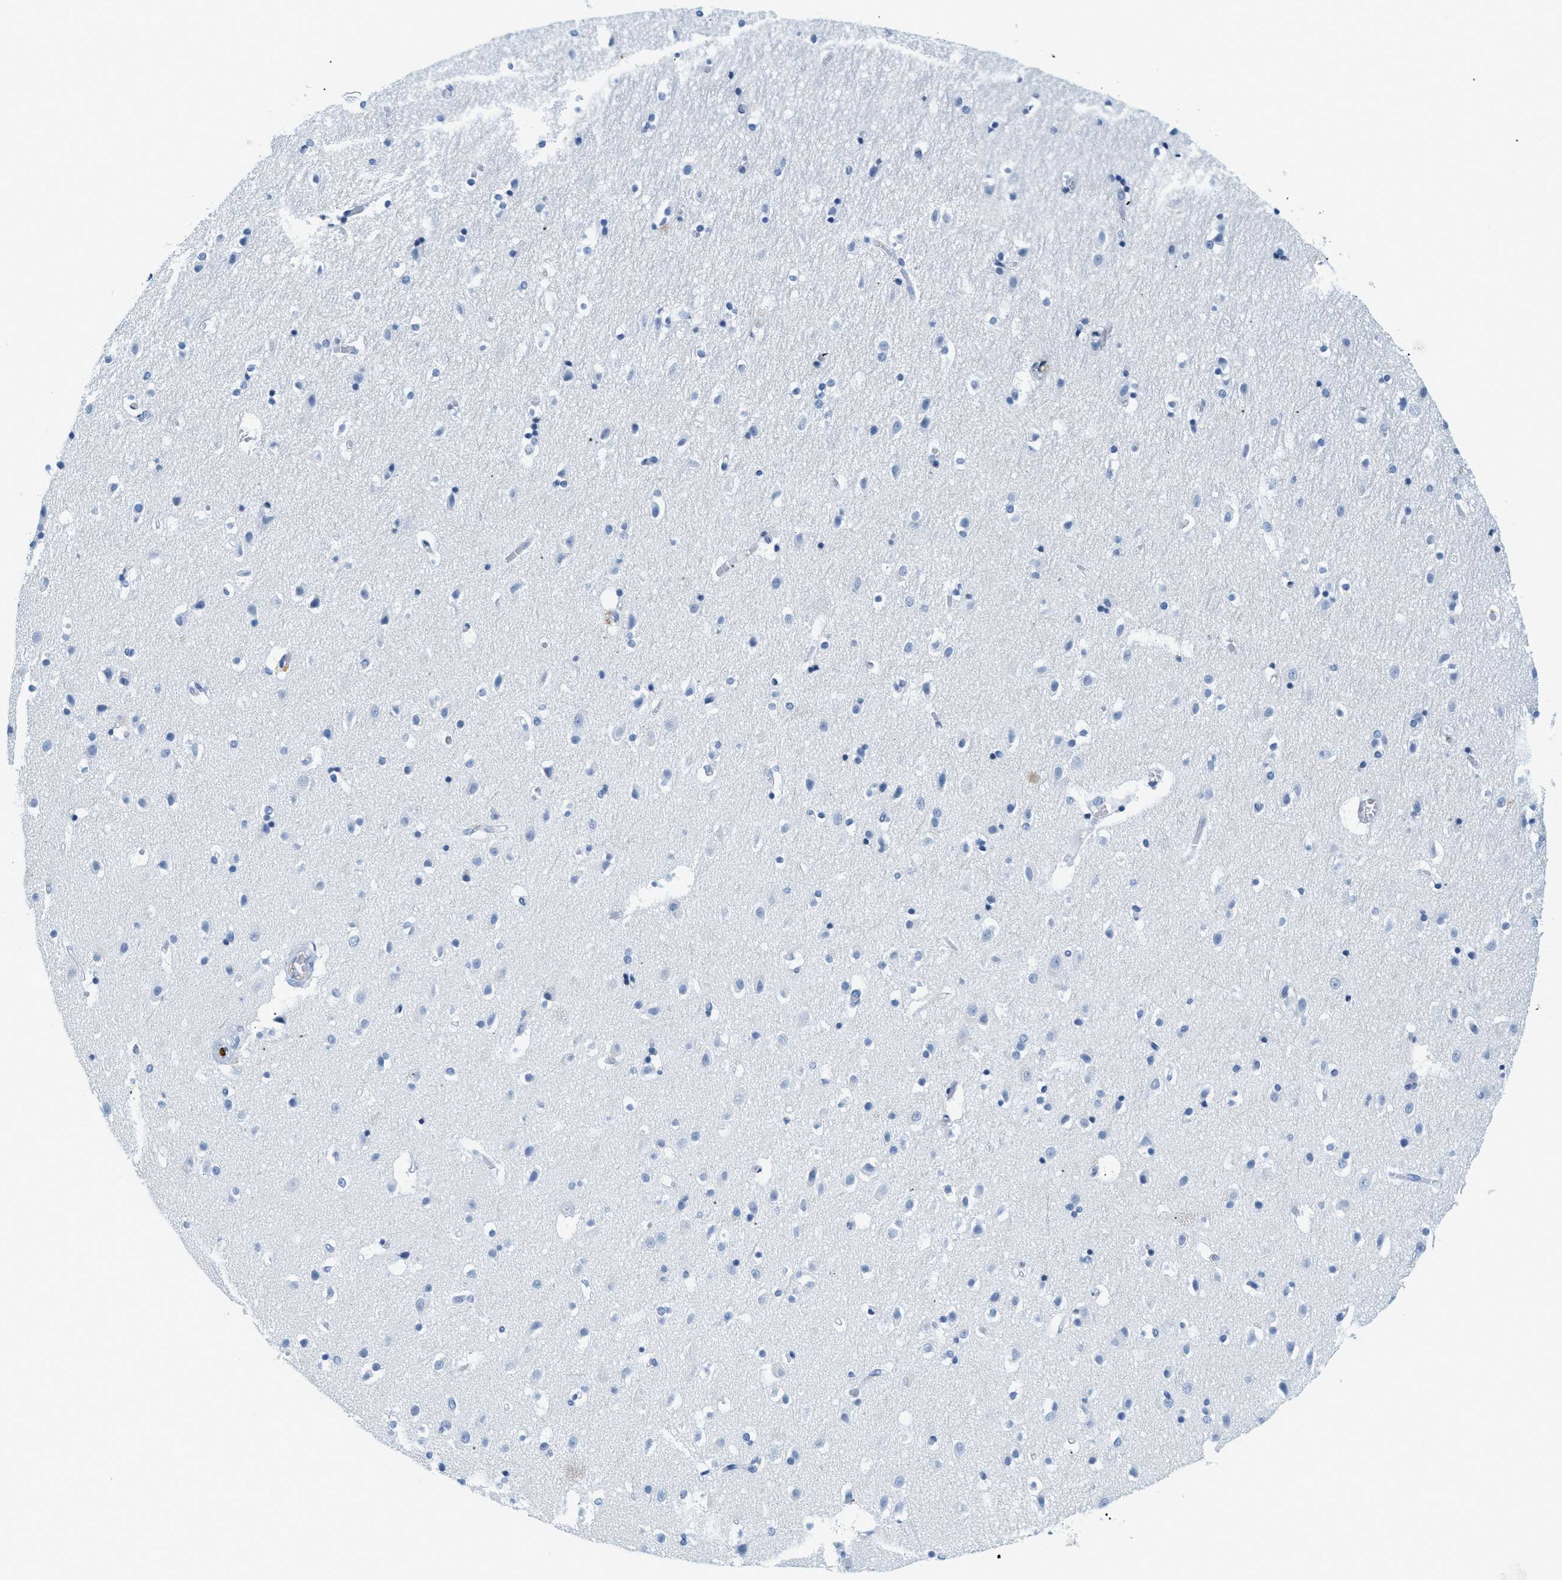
{"staining": {"intensity": "negative", "quantity": "none", "location": "none"}, "tissue": "hippocampus", "cell_type": "Glial cells", "image_type": "normal", "snomed": [{"axis": "morphology", "description": "Normal tissue, NOS"}, {"axis": "topography", "description": "Hippocampus"}], "caption": "Hippocampus stained for a protein using immunohistochemistry demonstrates no staining glial cells.", "gene": "LCN2", "patient": {"sex": "male", "age": 45}}